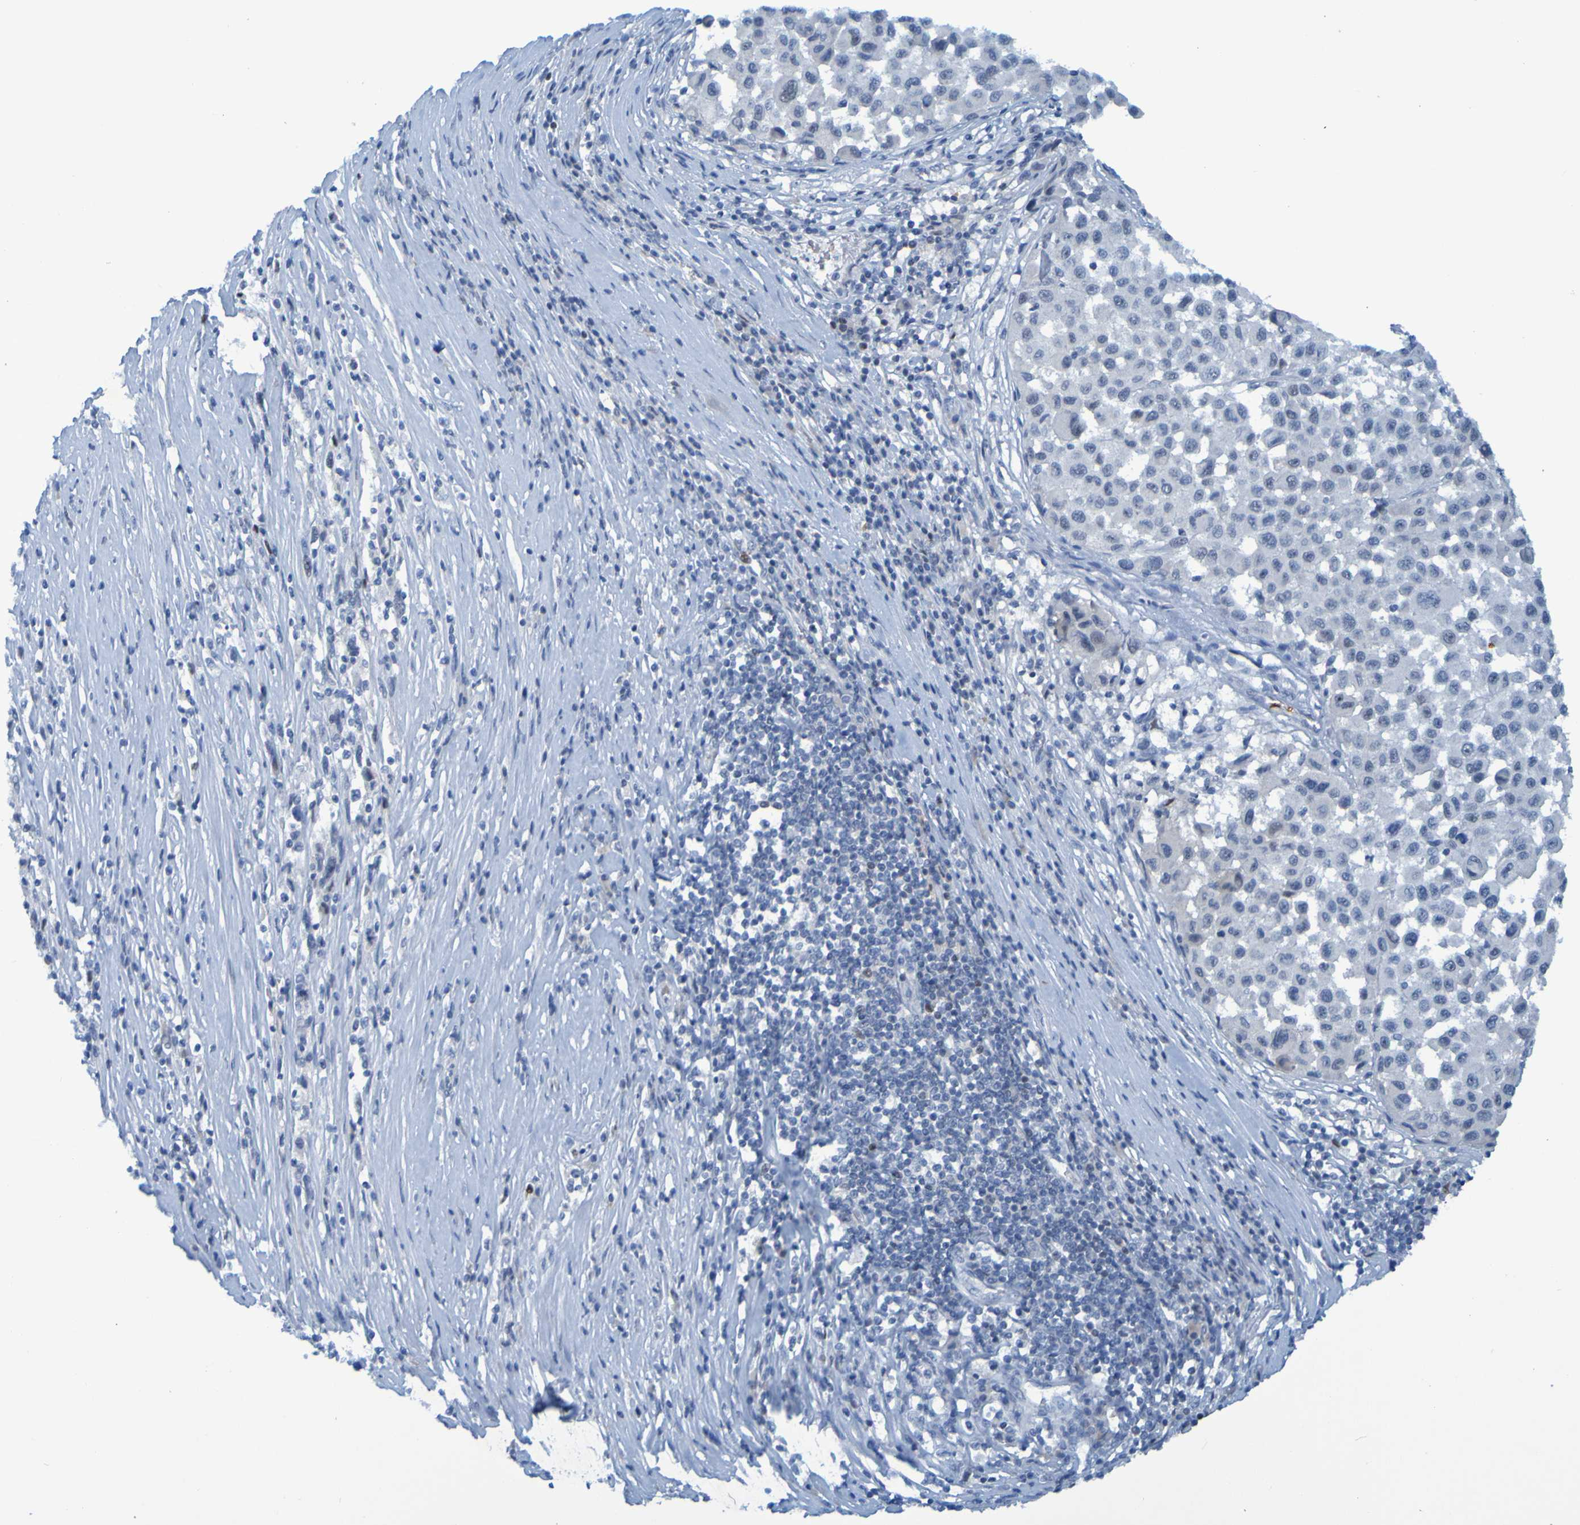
{"staining": {"intensity": "negative", "quantity": "none", "location": "none"}, "tissue": "melanoma", "cell_type": "Tumor cells", "image_type": "cancer", "snomed": [{"axis": "morphology", "description": "Malignant melanoma, Metastatic site"}, {"axis": "topography", "description": "Lymph node"}], "caption": "DAB (3,3'-diaminobenzidine) immunohistochemical staining of melanoma reveals no significant staining in tumor cells.", "gene": "USP36", "patient": {"sex": "male", "age": 61}}